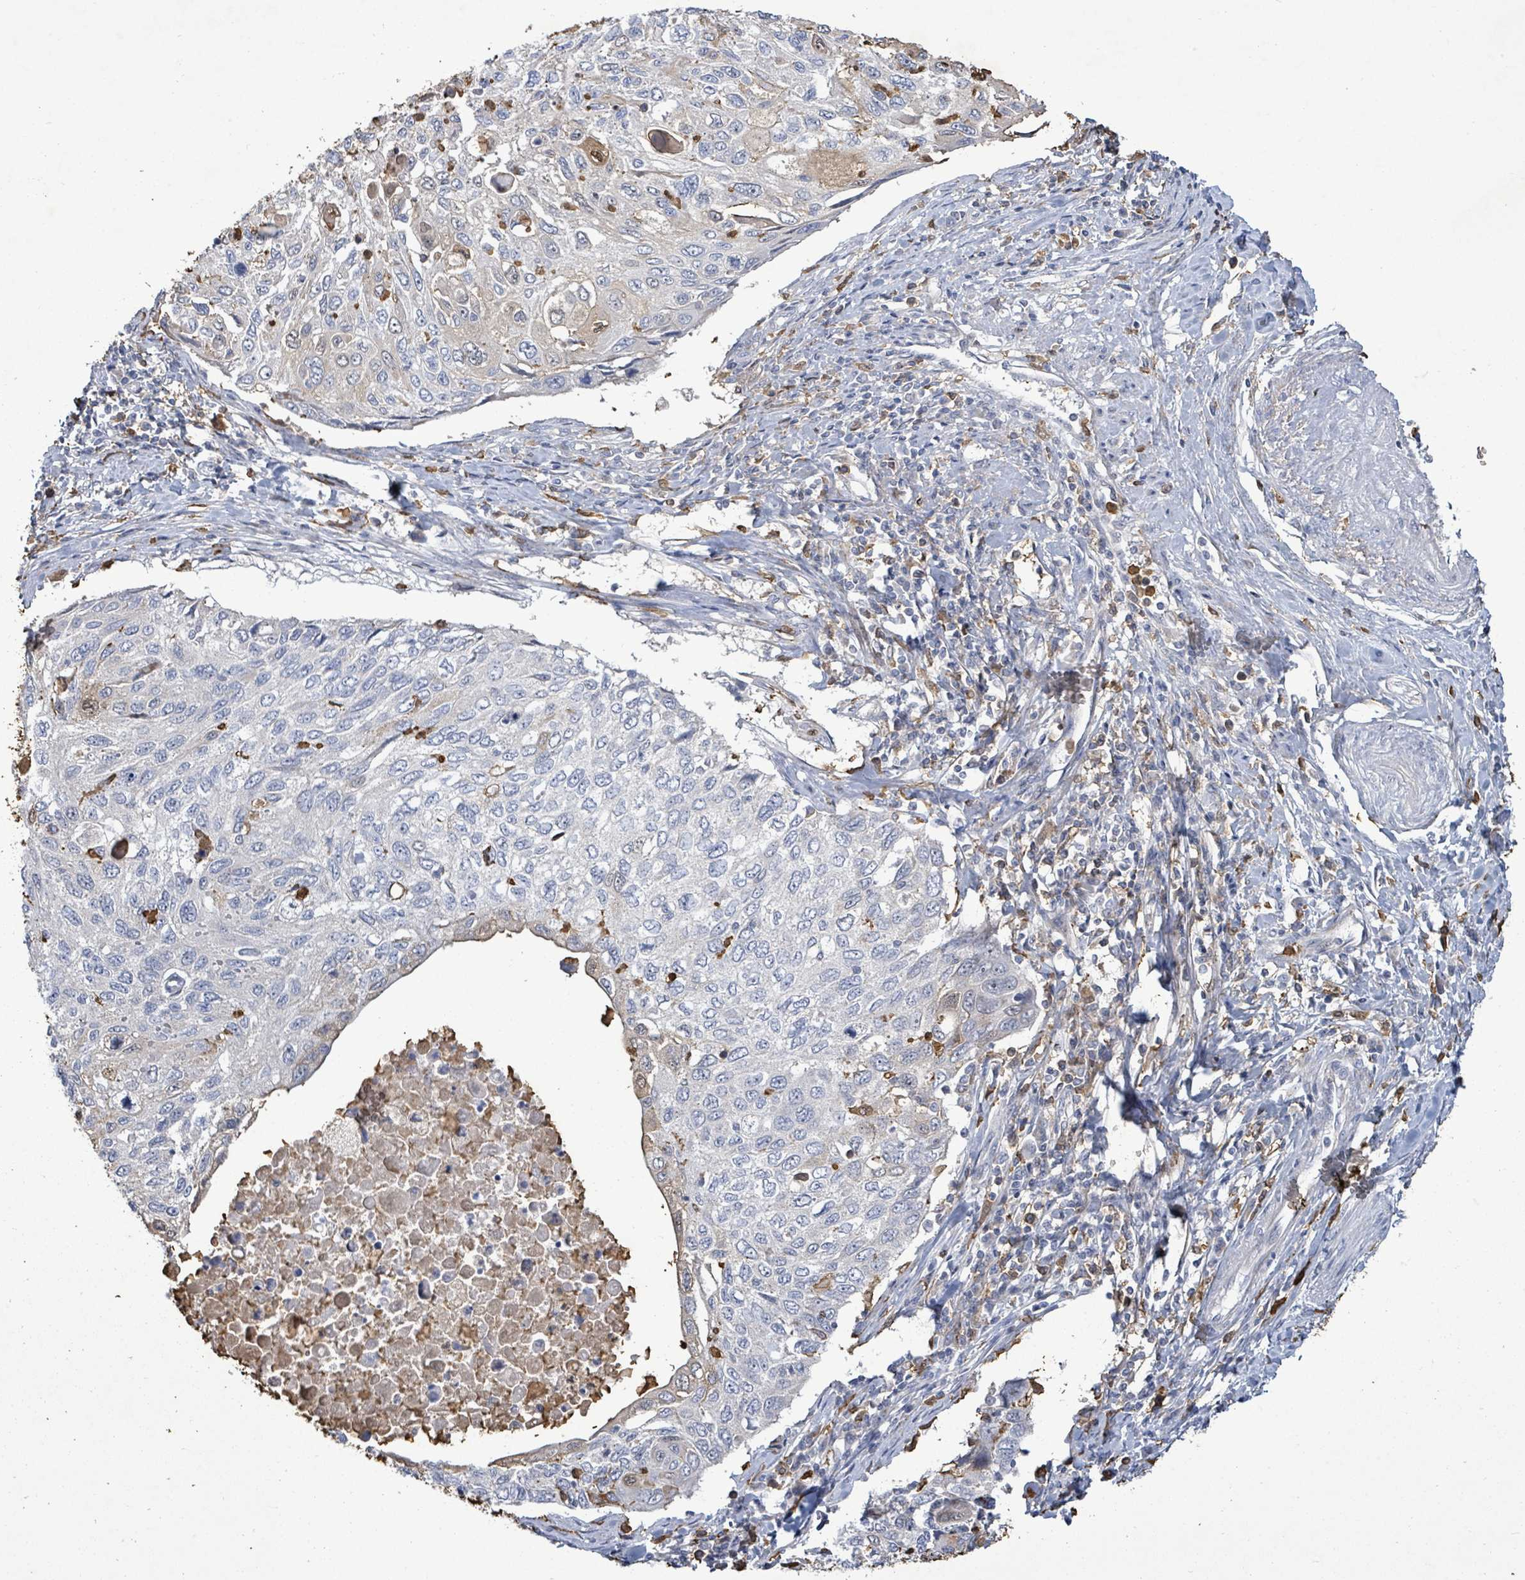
{"staining": {"intensity": "negative", "quantity": "none", "location": "none"}, "tissue": "cervical cancer", "cell_type": "Tumor cells", "image_type": "cancer", "snomed": [{"axis": "morphology", "description": "Squamous cell carcinoma, NOS"}, {"axis": "topography", "description": "Cervix"}], "caption": "High power microscopy micrograph of an immunohistochemistry image of cervical cancer, revealing no significant staining in tumor cells.", "gene": "FAM210A", "patient": {"sex": "female", "age": 70}}